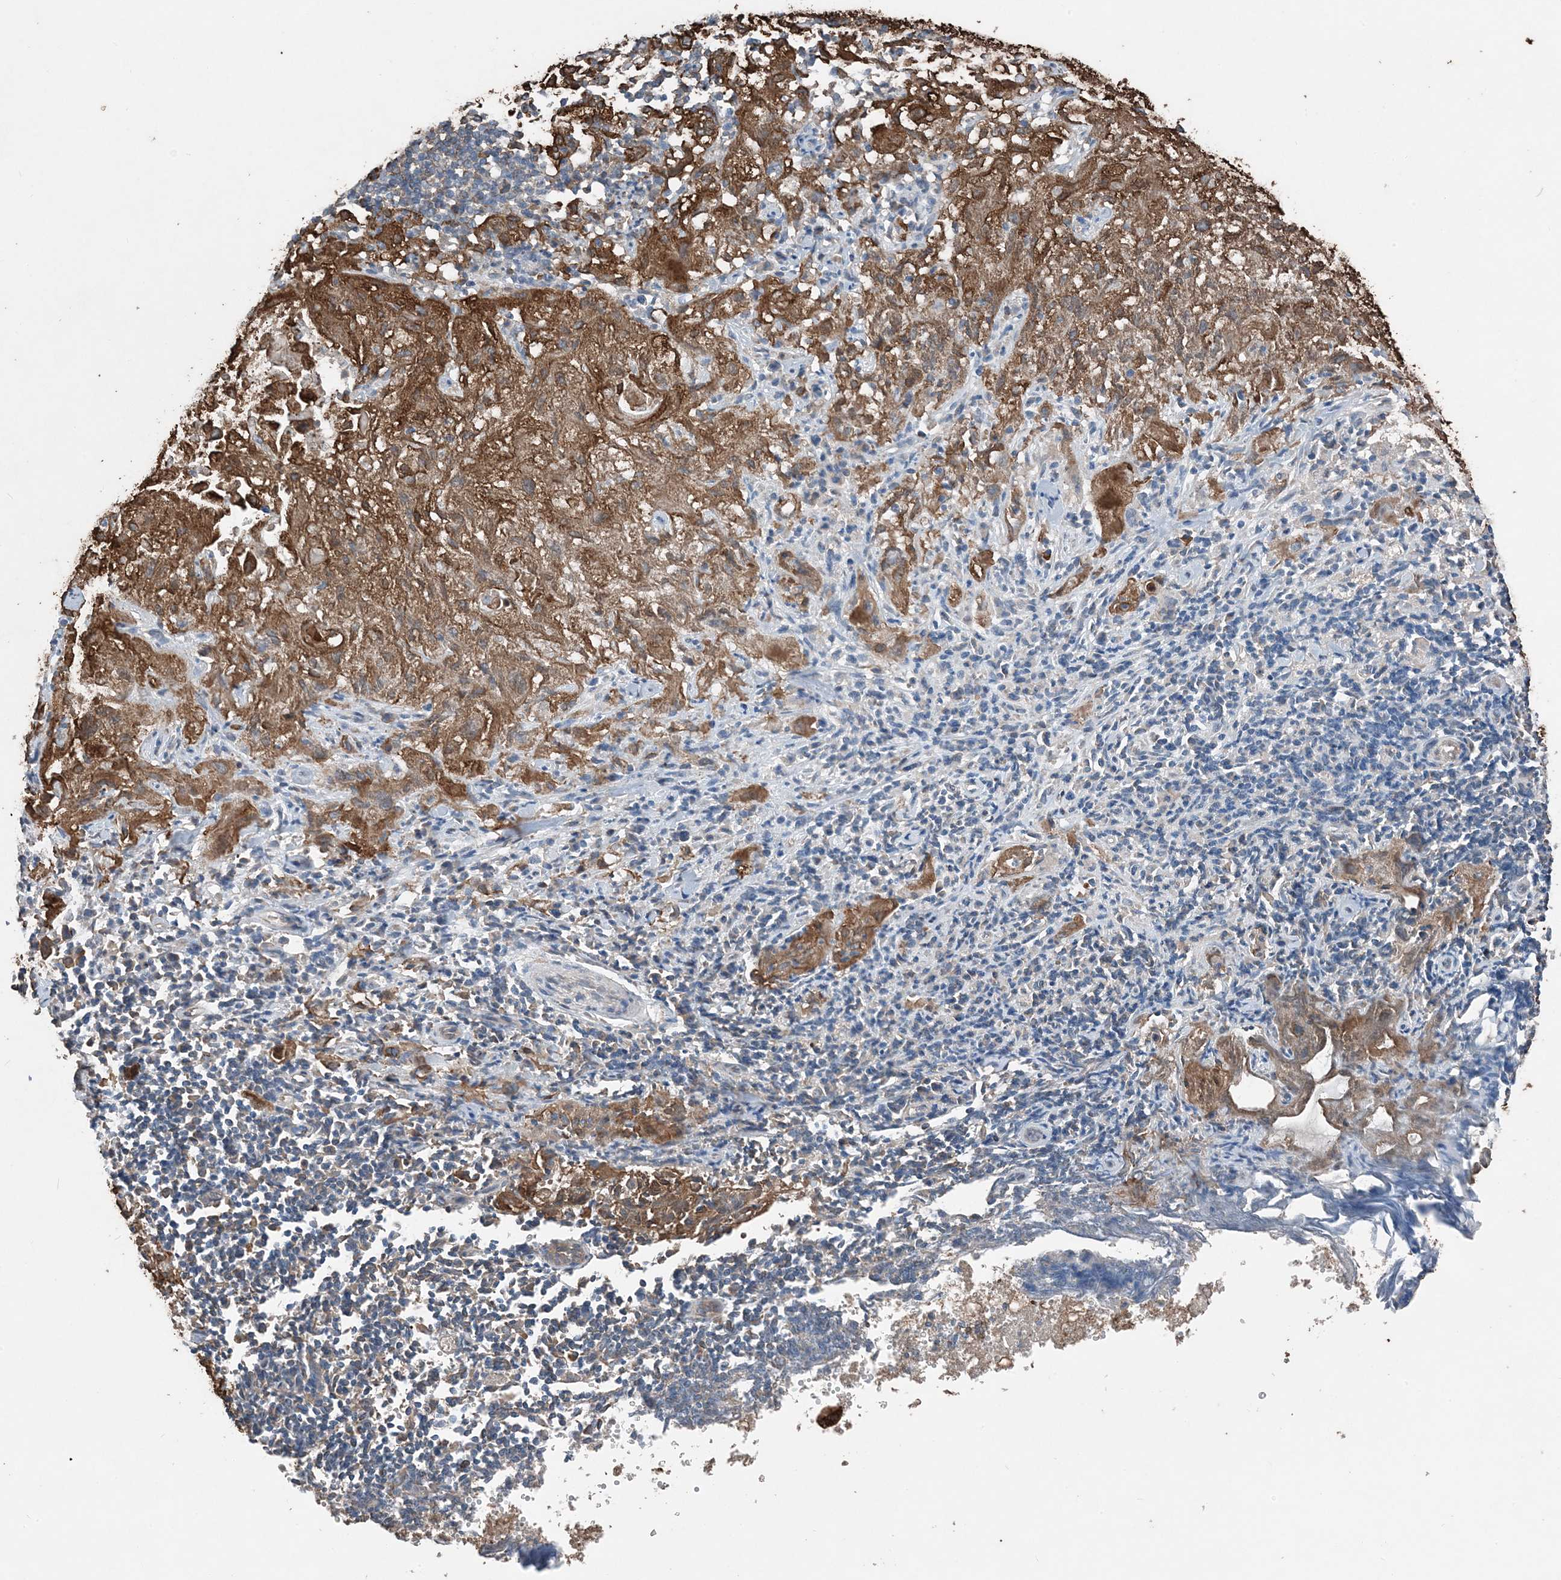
{"staining": {"intensity": "strong", "quantity": ">75%", "location": "cytoplasmic/membranous"}, "tissue": "lung cancer", "cell_type": "Tumor cells", "image_type": "cancer", "snomed": [{"axis": "morphology", "description": "Inflammation, NOS"}, {"axis": "morphology", "description": "Squamous cell carcinoma, NOS"}, {"axis": "topography", "description": "Lymph node"}, {"axis": "topography", "description": "Soft tissue"}, {"axis": "topography", "description": "Lung"}], "caption": "This histopathology image reveals immunohistochemistry (IHC) staining of squamous cell carcinoma (lung), with high strong cytoplasmic/membranous staining in about >75% of tumor cells.", "gene": "PDIA6", "patient": {"sex": "male", "age": 66}}